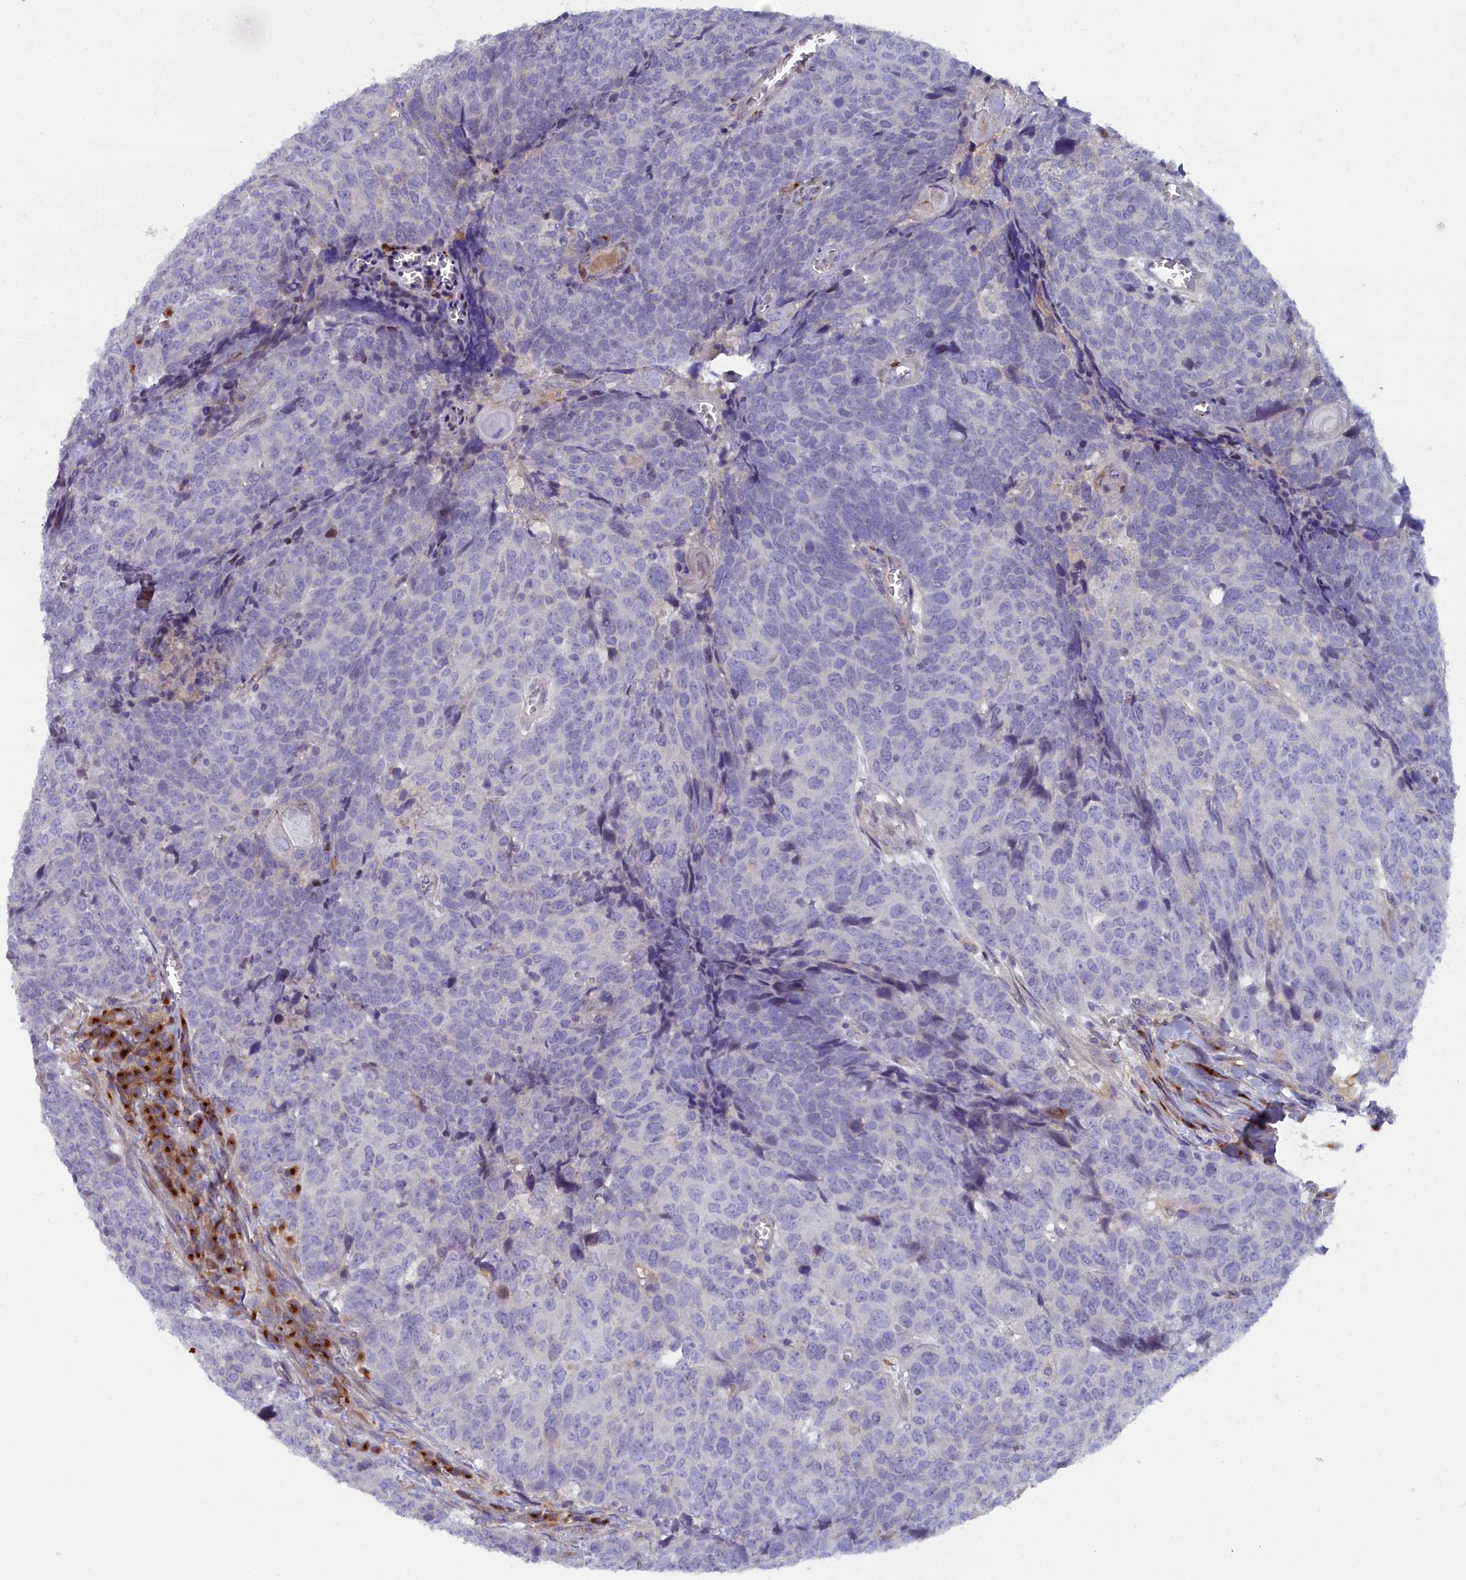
{"staining": {"intensity": "negative", "quantity": "none", "location": "none"}, "tissue": "head and neck cancer", "cell_type": "Tumor cells", "image_type": "cancer", "snomed": [{"axis": "morphology", "description": "Squamous cell carcinoma, NOS"}, {"axis": "topography", "description": "Head-Neck"}], "caption": "Immunohistochemical staining of human head and neck cancer displays no significant positivity in tumor cells.", "gene": "B9D2", "patient": {"sex": "male", "age": 66}}